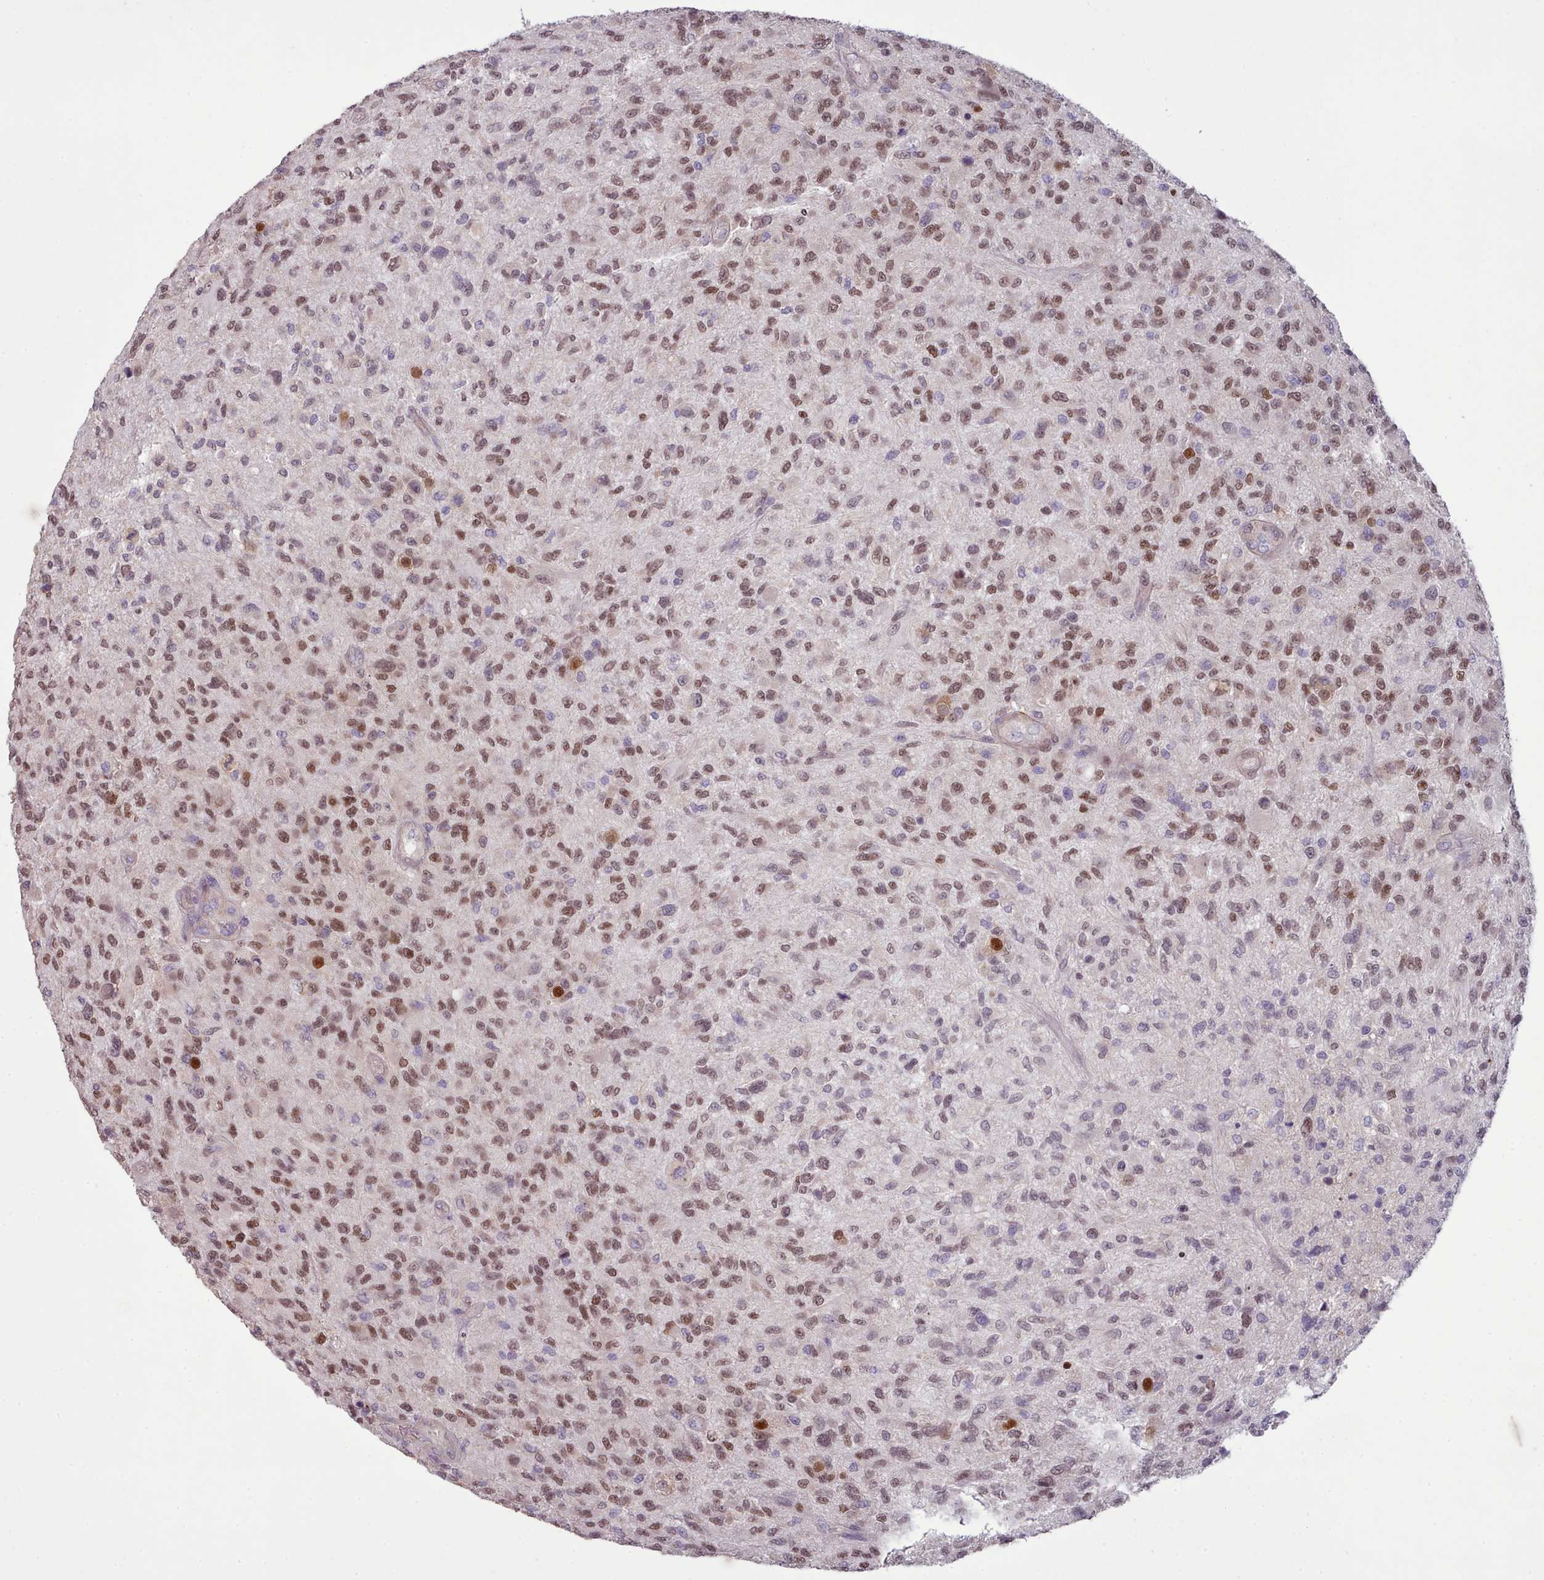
{"staining": {"intensity": "strong", "quantity": ">75%", "location": "nuclear"}, "tissue": "glioma", "cell_type": "Tumor cells", "image_type": "cancer", "snomed": [{"axis": "morphology", "description": "Glioma, malignant, High grade"}, {"axis": "topography", "description": "Brain"}], "caption": "An immunohistochemistry (IHC) image of neoplastic tissue is shown. Protein staining in brown shows strong nuclear positivity in malignant glioma (high-grade) within tumor cells. The protein of interest is stained brown, and the nuclei are stained in blue (DAB IHC with brightfield microscopy, high magnification).", "gene": "DPF1", "patient": {"sex": "male", "age": 47}}